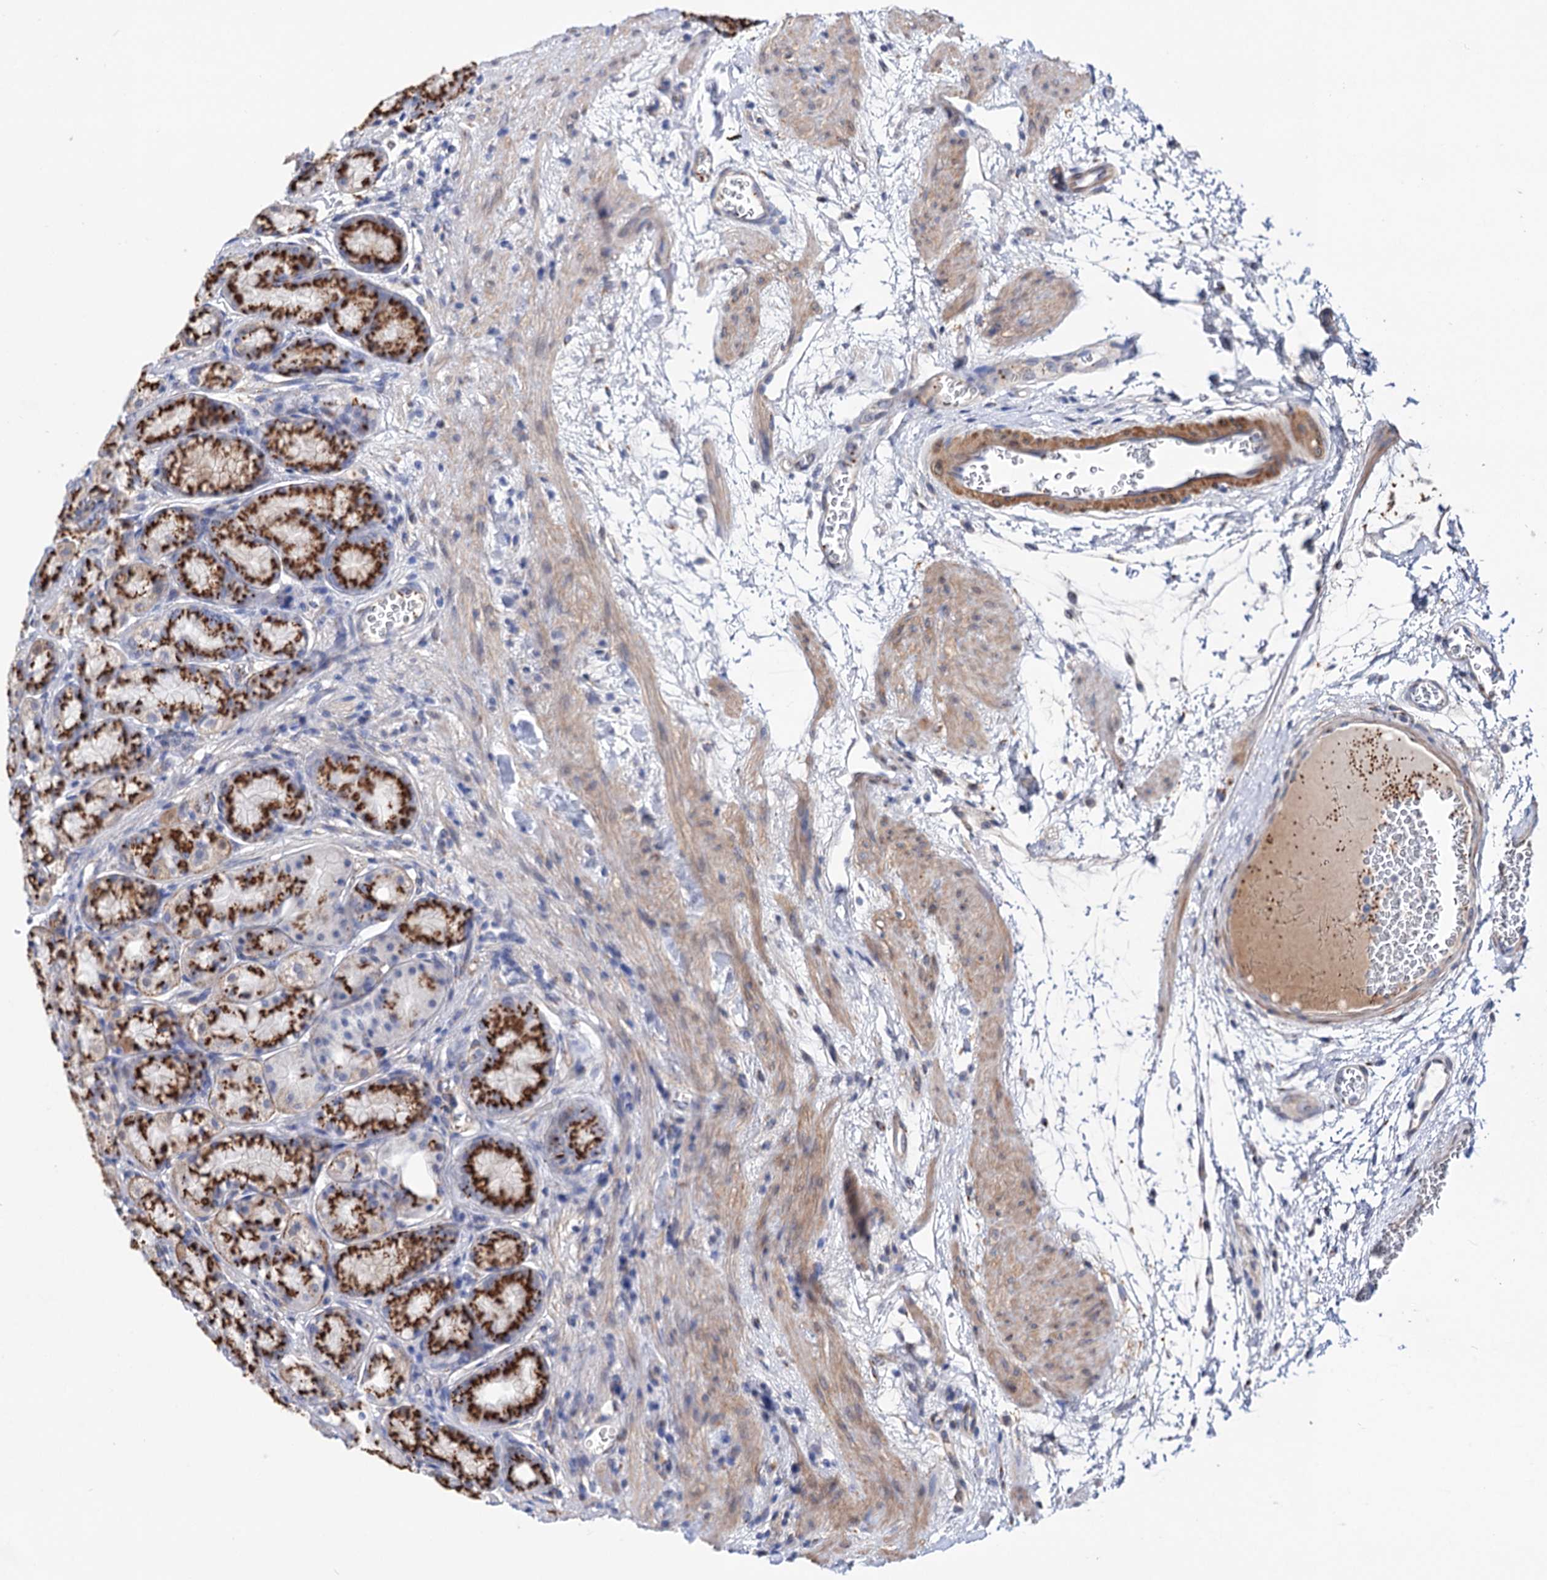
{"staining": {"intensity": "strong", "quantity": ">75%", "location": "cytoplasmic/membranous"}, "tissue": "stomach", "cell_type": "Glandular cells", "image_type": "normal", "snomed": [{"axis": "morphology", "description": "Normal tissue, NOS"}, {"axis": "morphology", "description": "Adenocarcinoma, NOS"}, {"axis": "morphology", "description": "Adenocarcinoma, High grade"}, {"axis": "topography", "description": "Stomach, upper"}, {"axis": "topography", "description": "Stomach"}], "caption": "High-magnification brightfield microscopy of unremarkable stomach stained with DAB (brown) and counterstained with hematoxylin (blue). glandular cells exhibit strong cytoplasmic/membranous positivity is identified in approximately>75% of cells. Immunohistochemistry stains the protein of interest in brown and the nuclei are stained blue.", "gene": "C11orf96", "patient": {"sex": "female", "age": 65}}